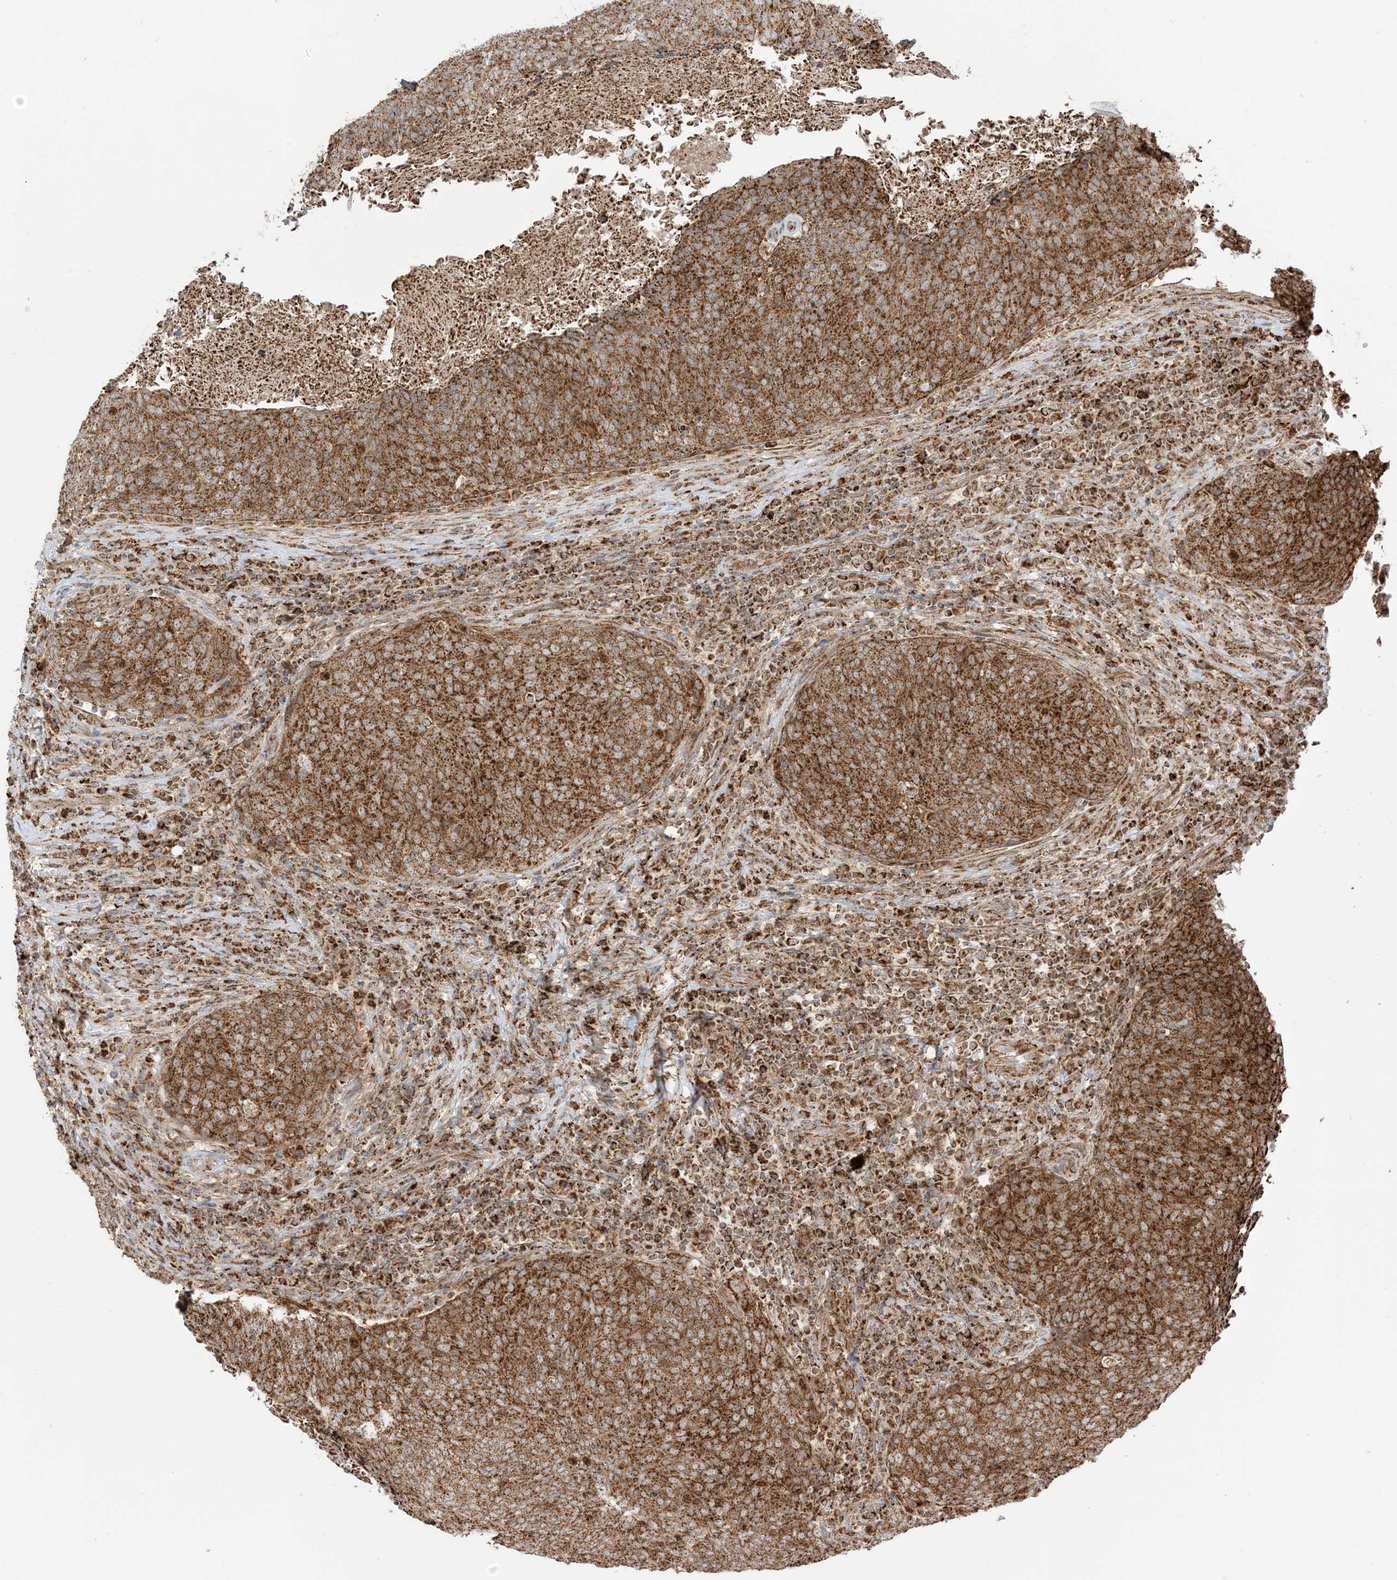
{"staining": {"intensity": "strong", "quantity": ">75%", "location": "cytoplasmic/membranous"}, "tissue": "head and neck cancer", "cell_type": "Tumor cells", "image_type": "cancer", "snomed": [{"axis": "morphology", "description": "Squamous cell carcinoma, NOS"}, {"axis": "morphology", "description": "Squamous cell carcinoma, metastatic, NOS"}, {"axis": "topography", "description": "Lymph node"}, {"axis": "topography", "description": "Head-Neck"}], "caption": "There is high levels of strong cytoplasmic/membranous staining in tumor cells of head and neck cancer, as demonstrated by immunohistochemical staining (brown color).", "gene": "N4BP3", "patient": {"sex": "male", "age": 62}}